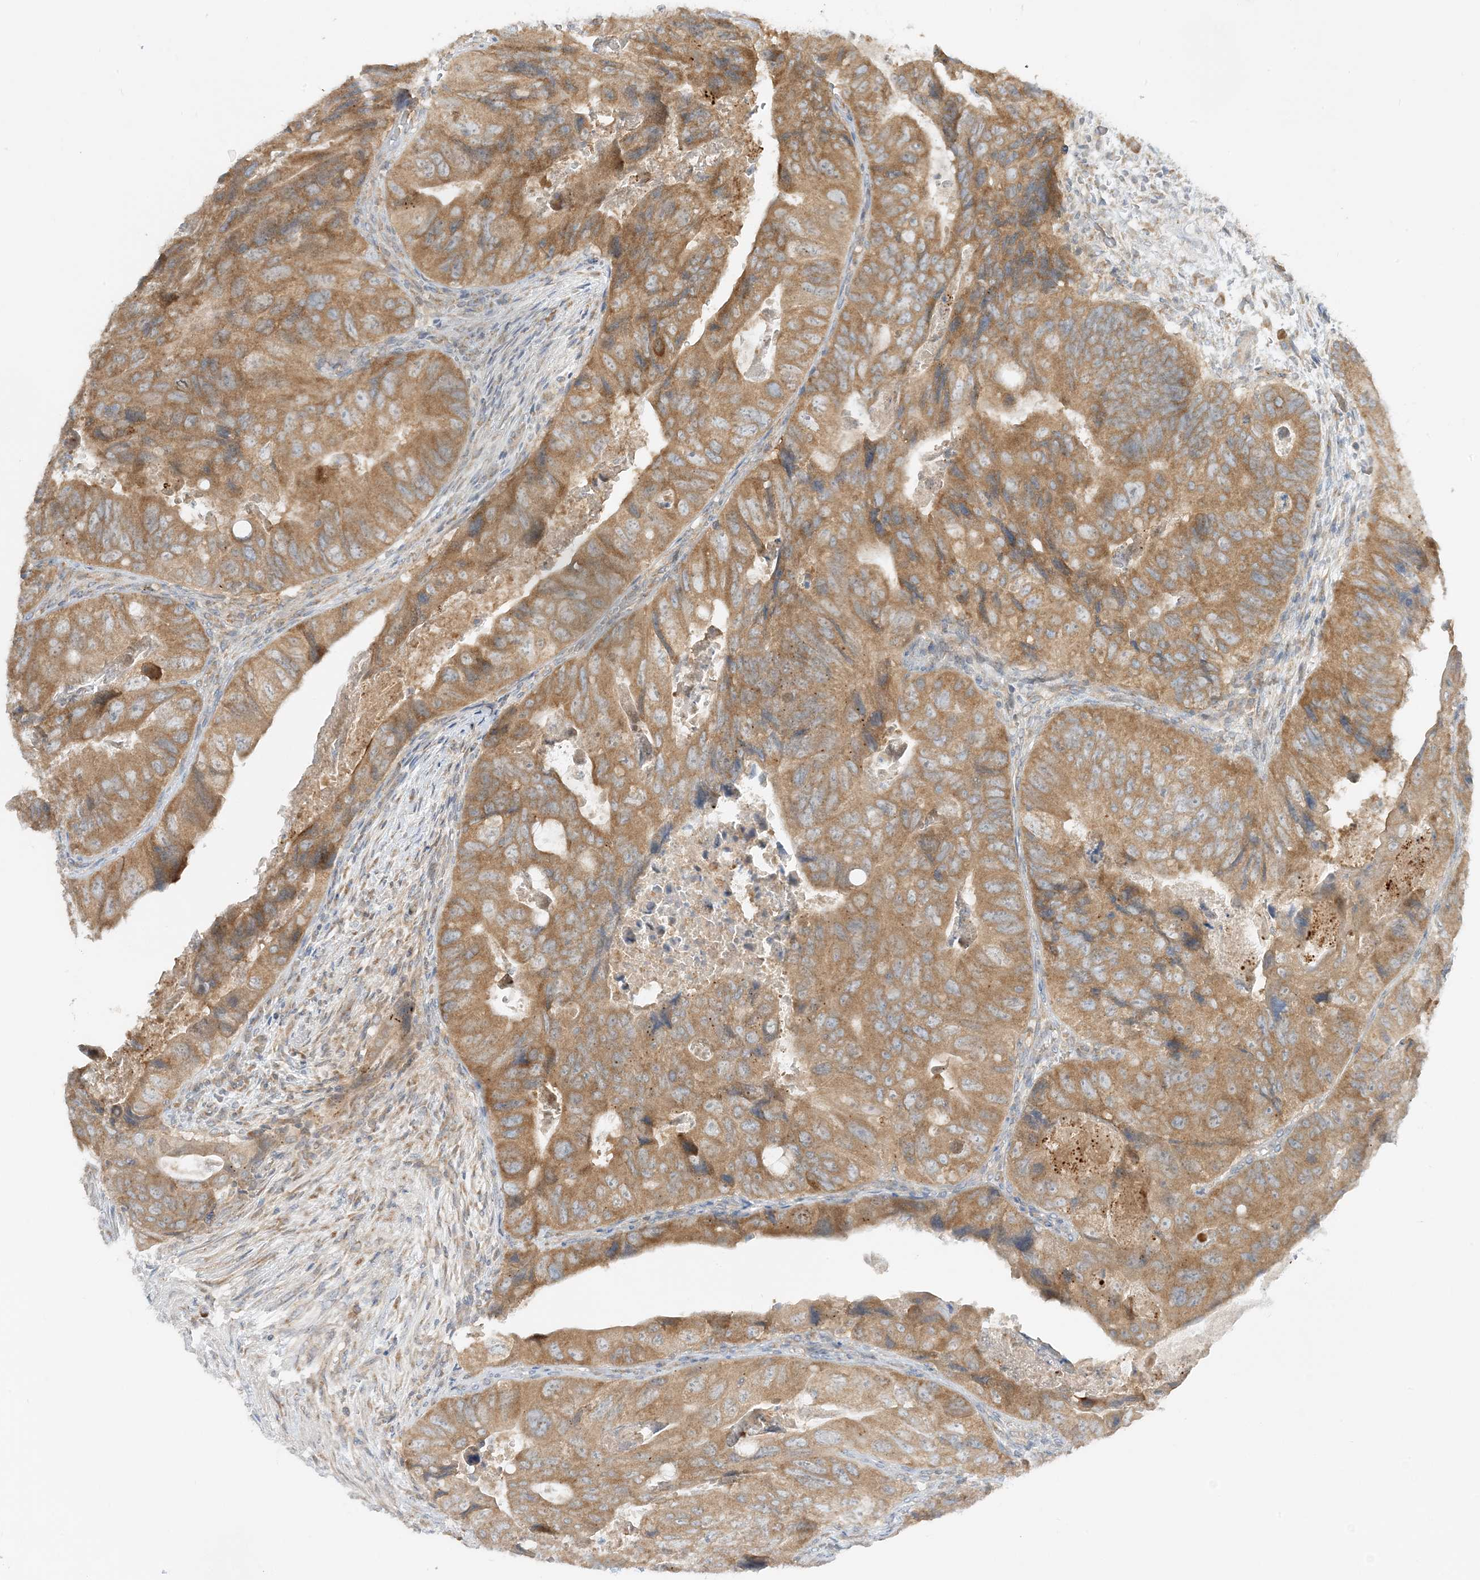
{"staining": {"intensity": "moderate", "quantity": ">75%", "location": "cytoplasmic/membranous"}, "tissue": "colorectal cancer", "cell_type": "Tumor cells", "image_type": "cancer", "snomed": [{"axis": "morphology", "description": "Adenocarcinoma, NOS"}, {"axis": "topography", "description": "Rectum"}], "caption": "Protein staining of colorectal cancer (adenocarcinoma) tissue shows moderate cytoplasmic/membranous expression in about >75% of tumor cells. (IHC, brightfield microscopy, high magnification).", "gene": "RPP40", "patient": {"sex": "male", "age": 63}}